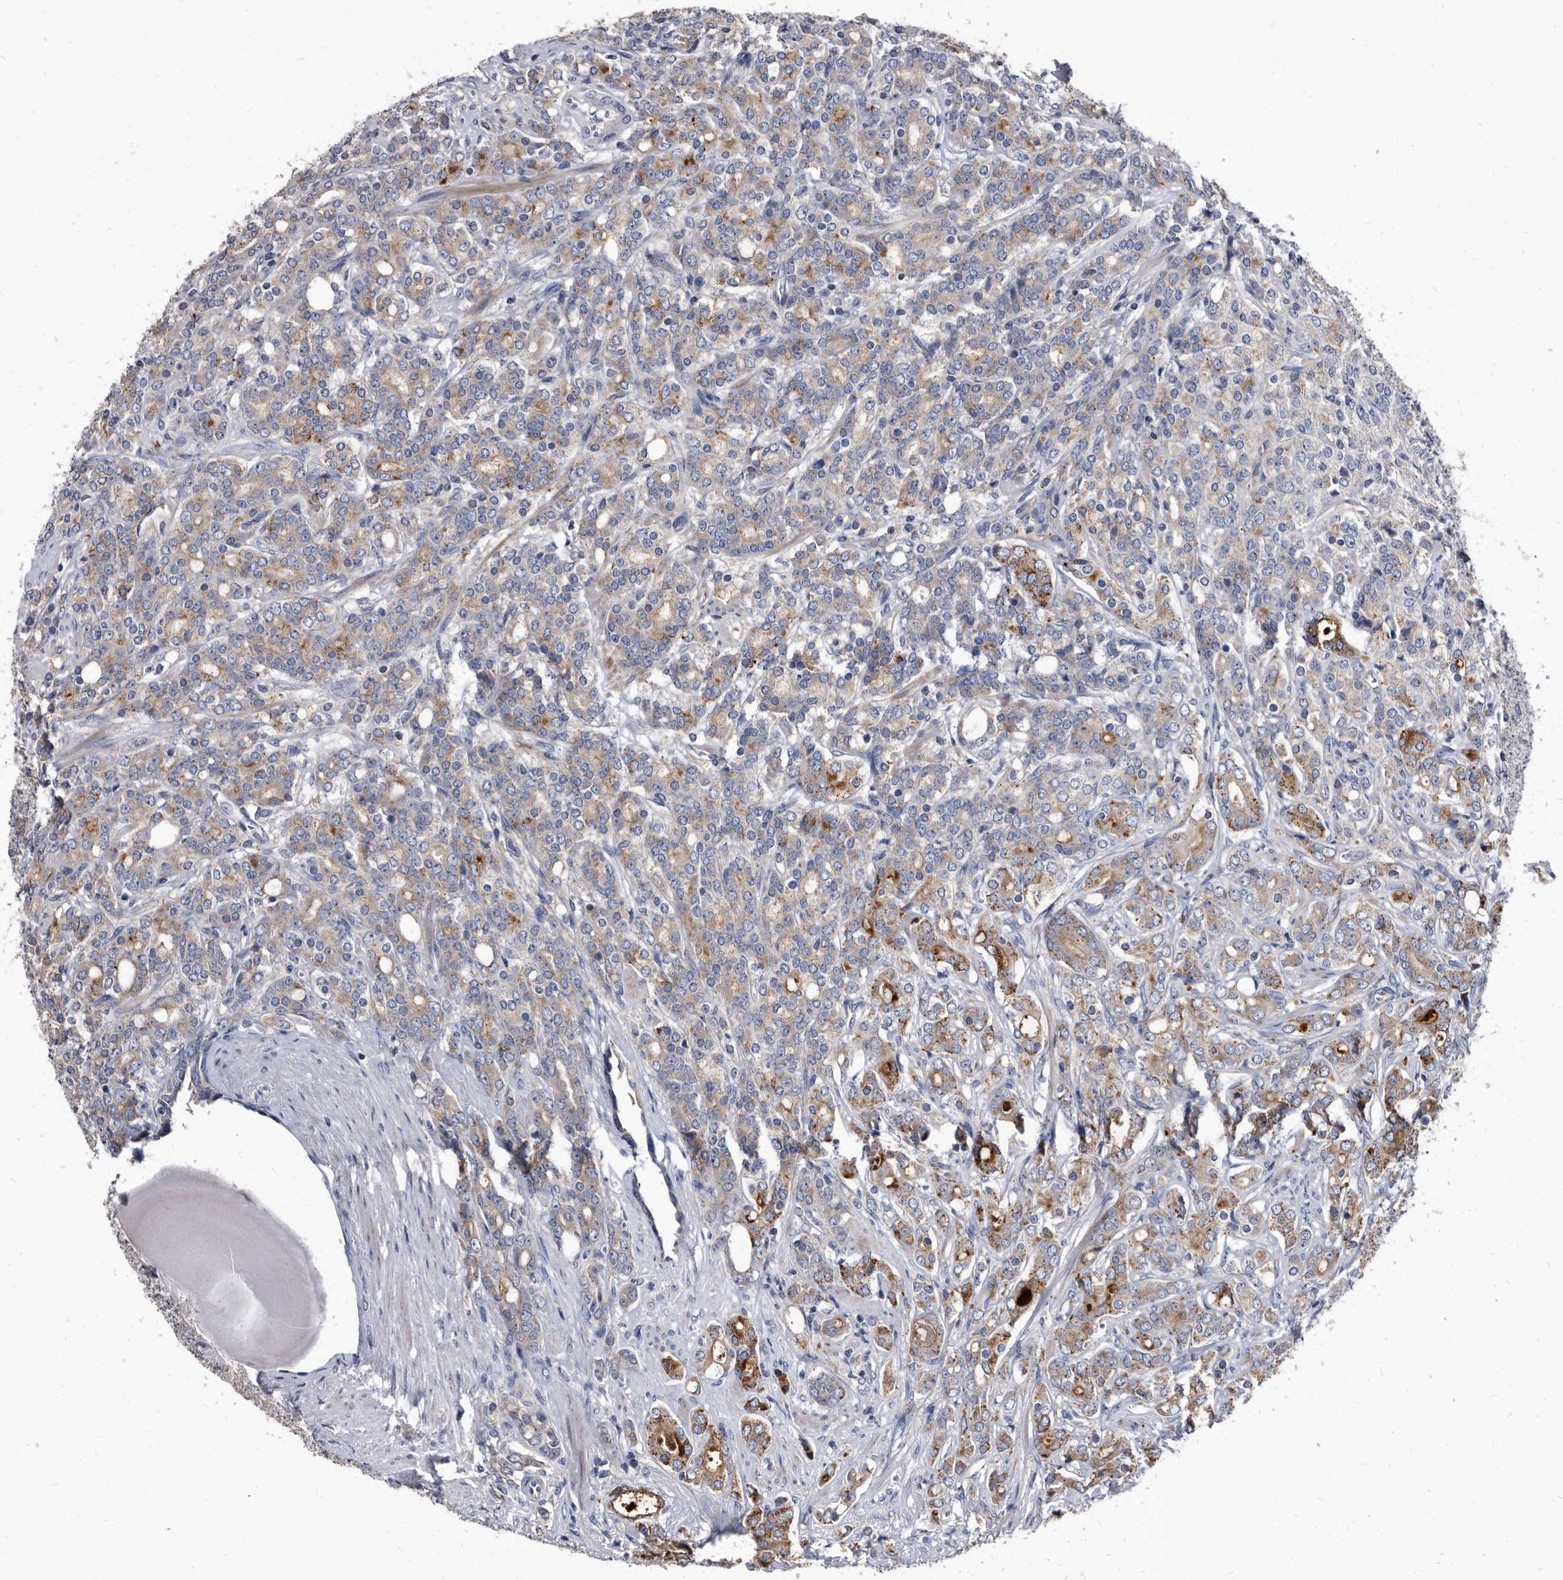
{"staining": {"intensity": "moderate", "quantity": "<25%", "location": "cytoplasmic/membranous"}, "tissue": "prostate cancer", "cell_type": "Tumor cells", "image_type": "cancer", "snomed": [{"axis": "morphology", "description": "Adenocarcinoma, High grade"}, {"axis": "topography", "description": "Prostate"}], "caption": "The photomicrograph shows staining of high-grade adenocarcinoma (prostate), revealing moderate cytoplasmic/membranous protein positivity (brown color) within tumor cells.", "gene": "DTNBP1", "patient": {"sex": "male", "age": 62}}